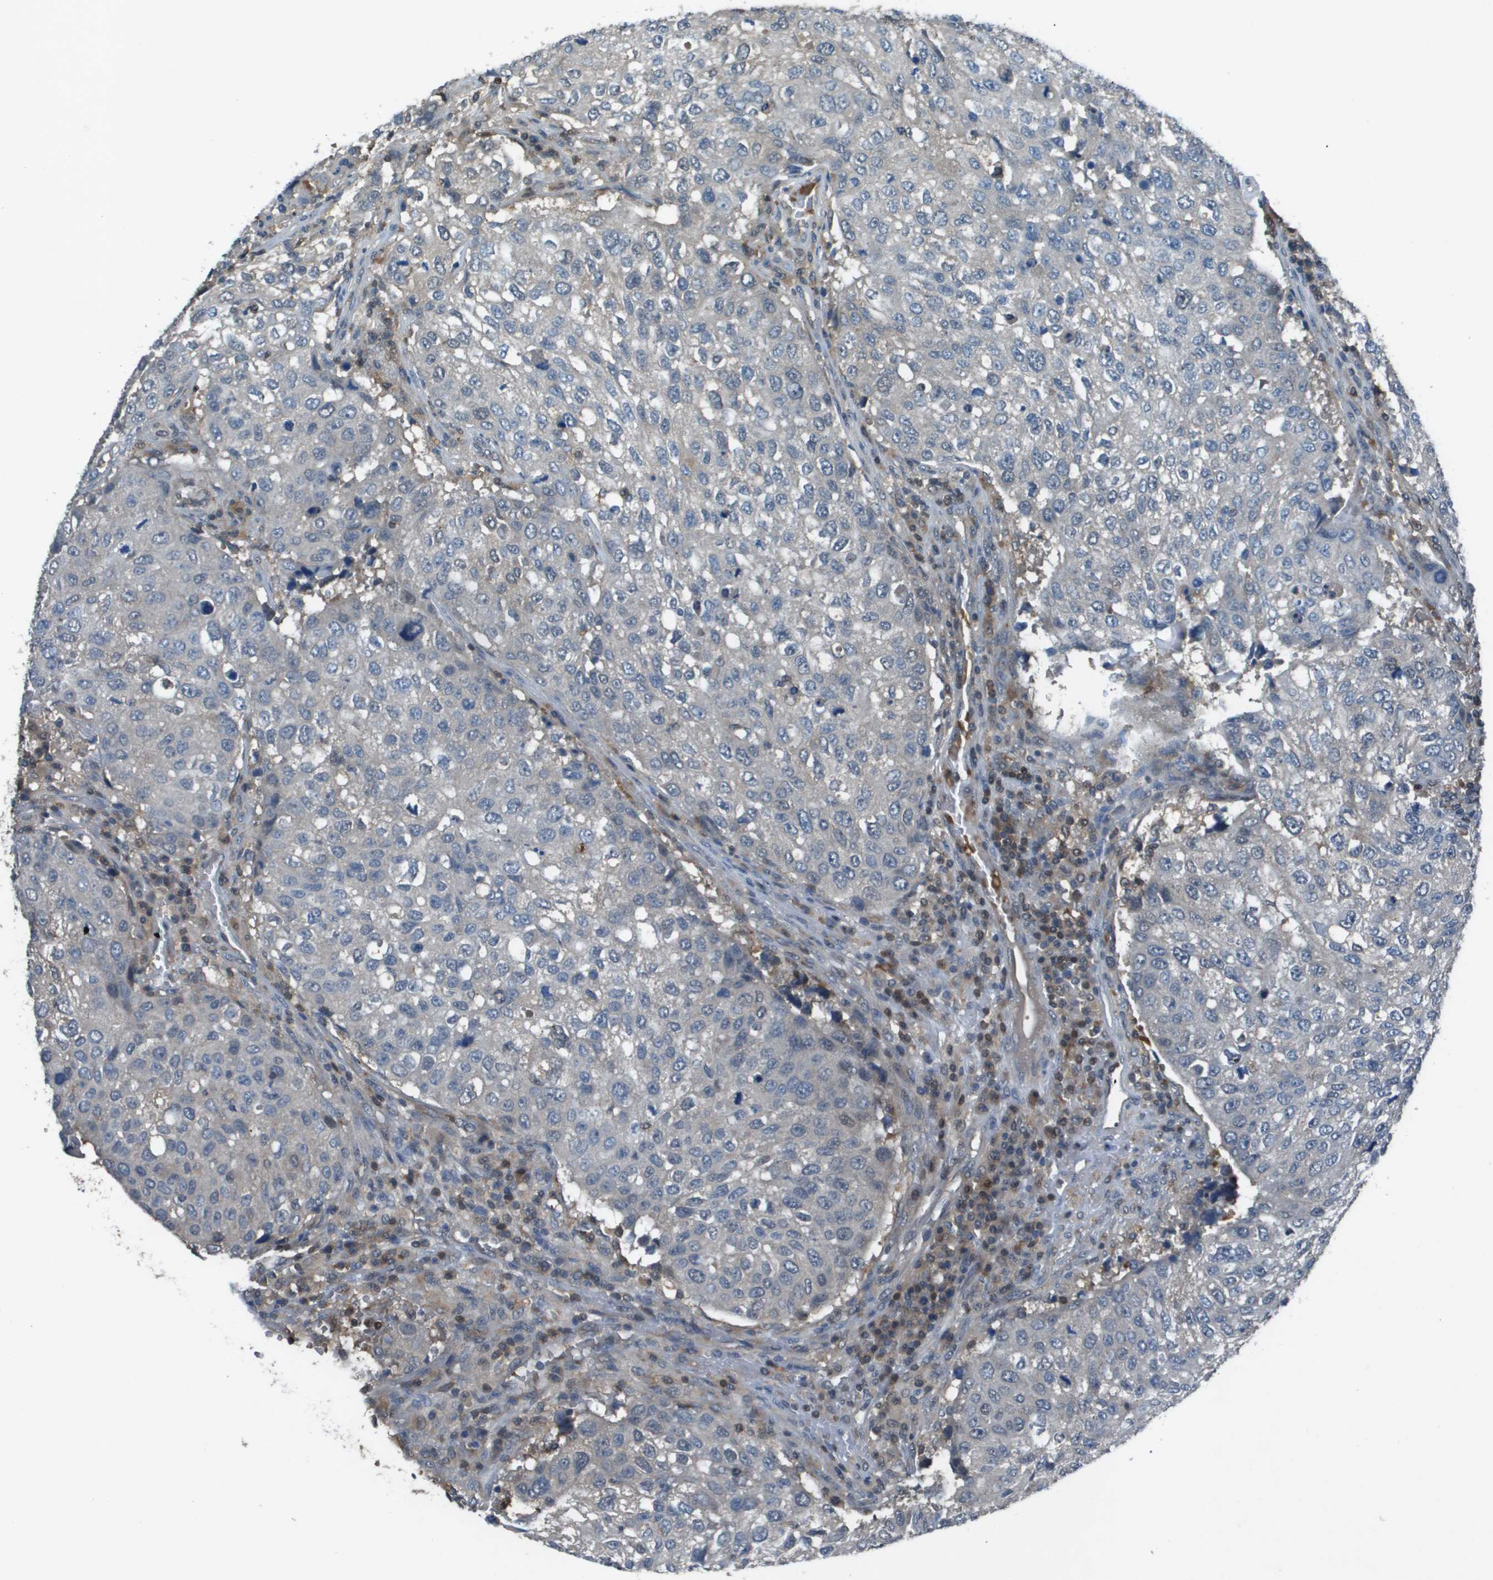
{"staining": {"intensity": "weak", "quantity": "<25%", "location": "cytoplasmic/membranous"}, "tissue": "urothelial cancer", "cell_type": "Tumor cells", "image_type": "cancer", "snomed": [{"axis": "morphology", "description": "Urothelial carcinoma, High grade"}, {"axis": "topography", "description": "Lymph node"}, {"axis": "topography", "description": "Urinary bladder"}], "caption": "Immunohistochemistry (IHC) of human urothelial cancer demonstrates no expression in tumor cells.", "gene": "CAMK4", "patient": {"sex": "male", "age": 51}}